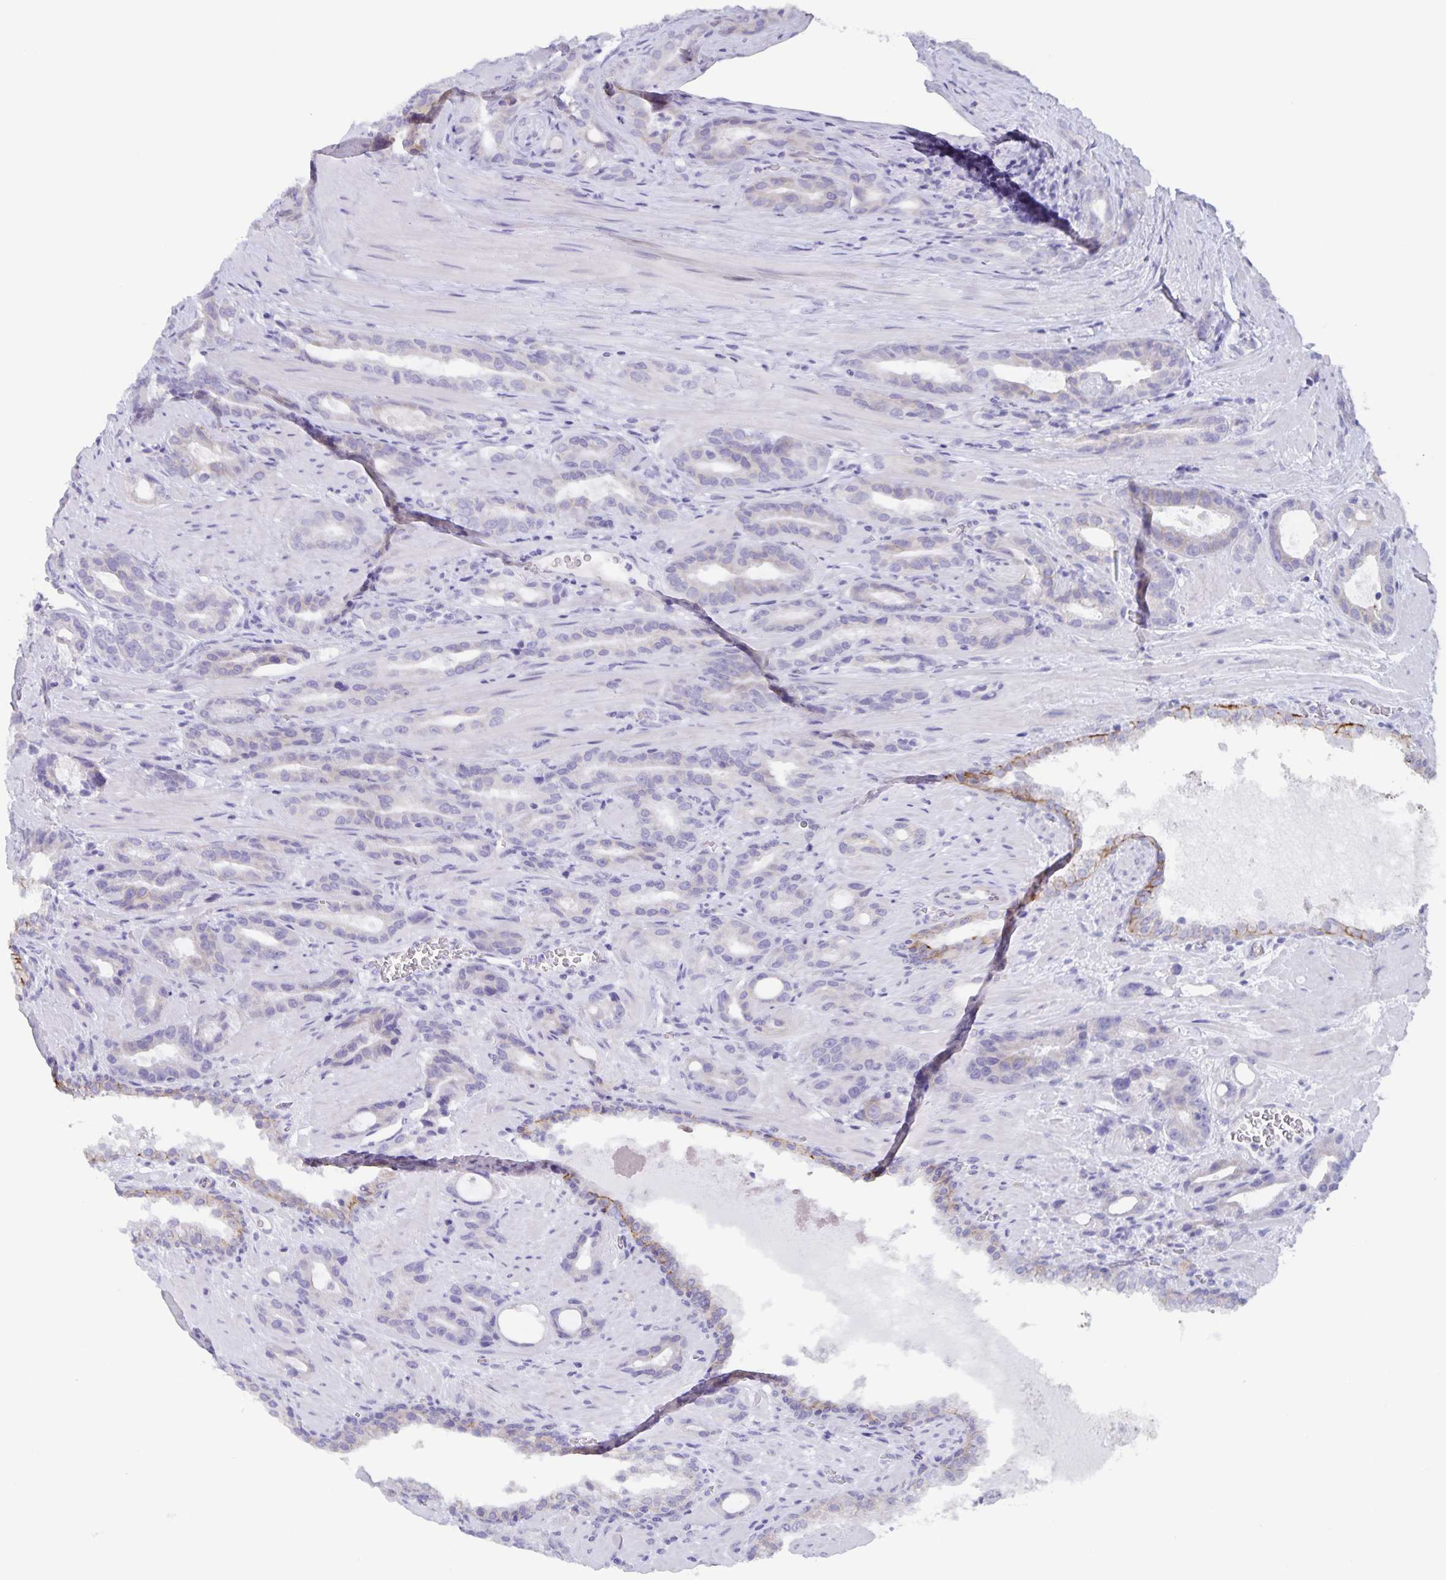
{"staining": {"intensity": "negative", "quantity": "none", "location": "none"}, "tissue": "prostate cancer", "cell_type": "Tumor cells", "image_type": "cancer", "snomed": [{"axis": "morphology", "description": "Adenocarcinoma, High grade"}, {"axis": "topography", "description": "Prostate"}], "caption": "DAB immunohistochemical staining of human prostate high-grade adenocarcinoma demonstrates no significant staining in tumor cells.", "gene": "AQP4", "patient": {"sex": "male", "age": 65}}